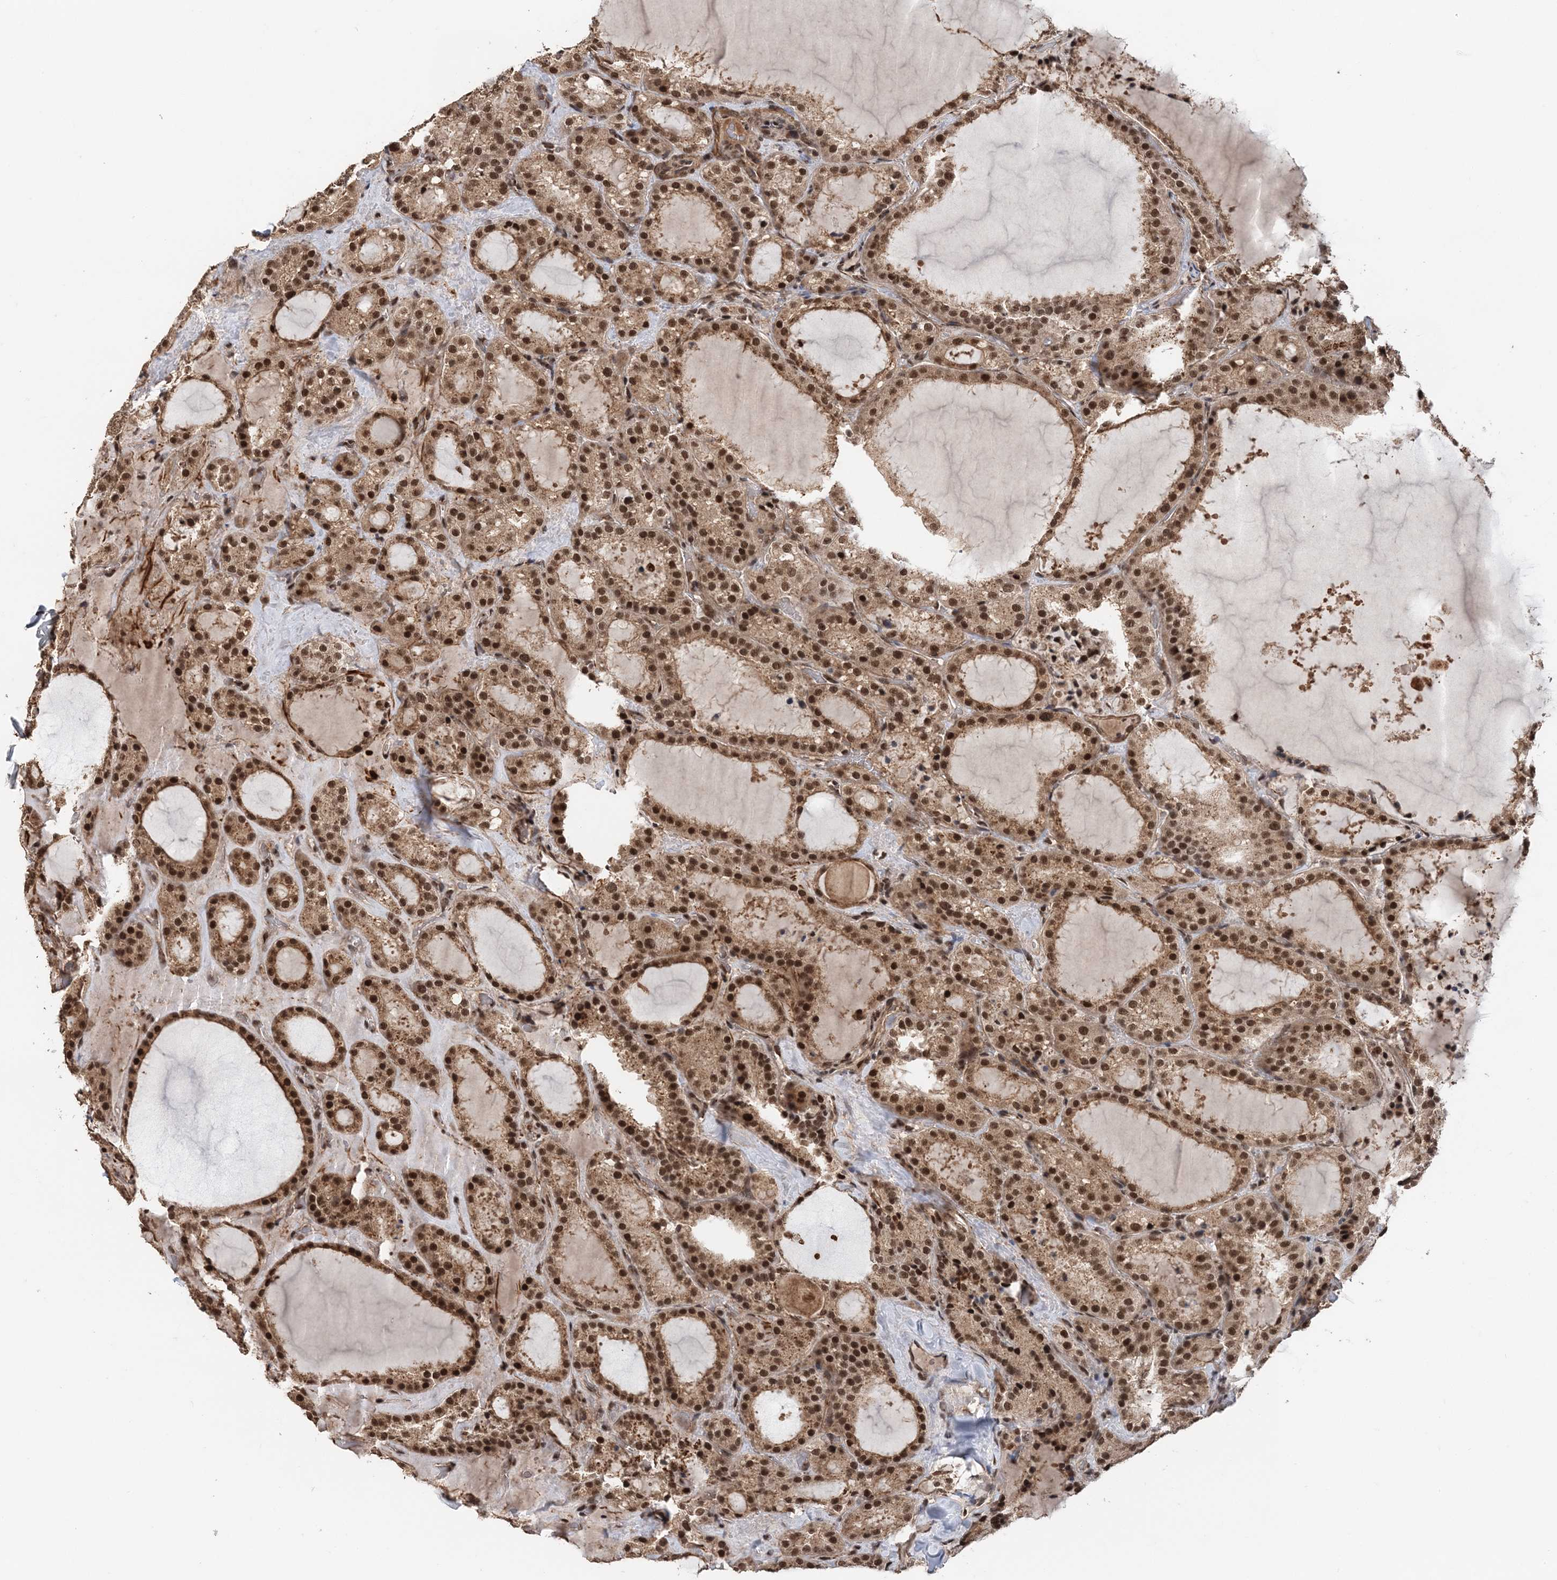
{"staining": {"intensity": "strong", "quantity": ">75%", "location": "cytoplasmic/membranous,nuclear"}, "tissue": "thyroid cancer", "cell_type": "Tumor cells", "image_type": "cancer", "snomed": [{"axis": "morphology", "description": "Papillary adenocarcinoma, NOS"}, {"axis": "topography", "description": "Thyroid gland"}], "caption": "DAB immunohistochemical staining of thyroid cancer reveals strong cytoplasmic/membranous and nuclear protein positivity in about >75% of tumor cells. (Brightfield microscopy of DAB IHC at high magnification).", "gene": "TSHZ2", "patient": {"sex": "male", "age": 77}}